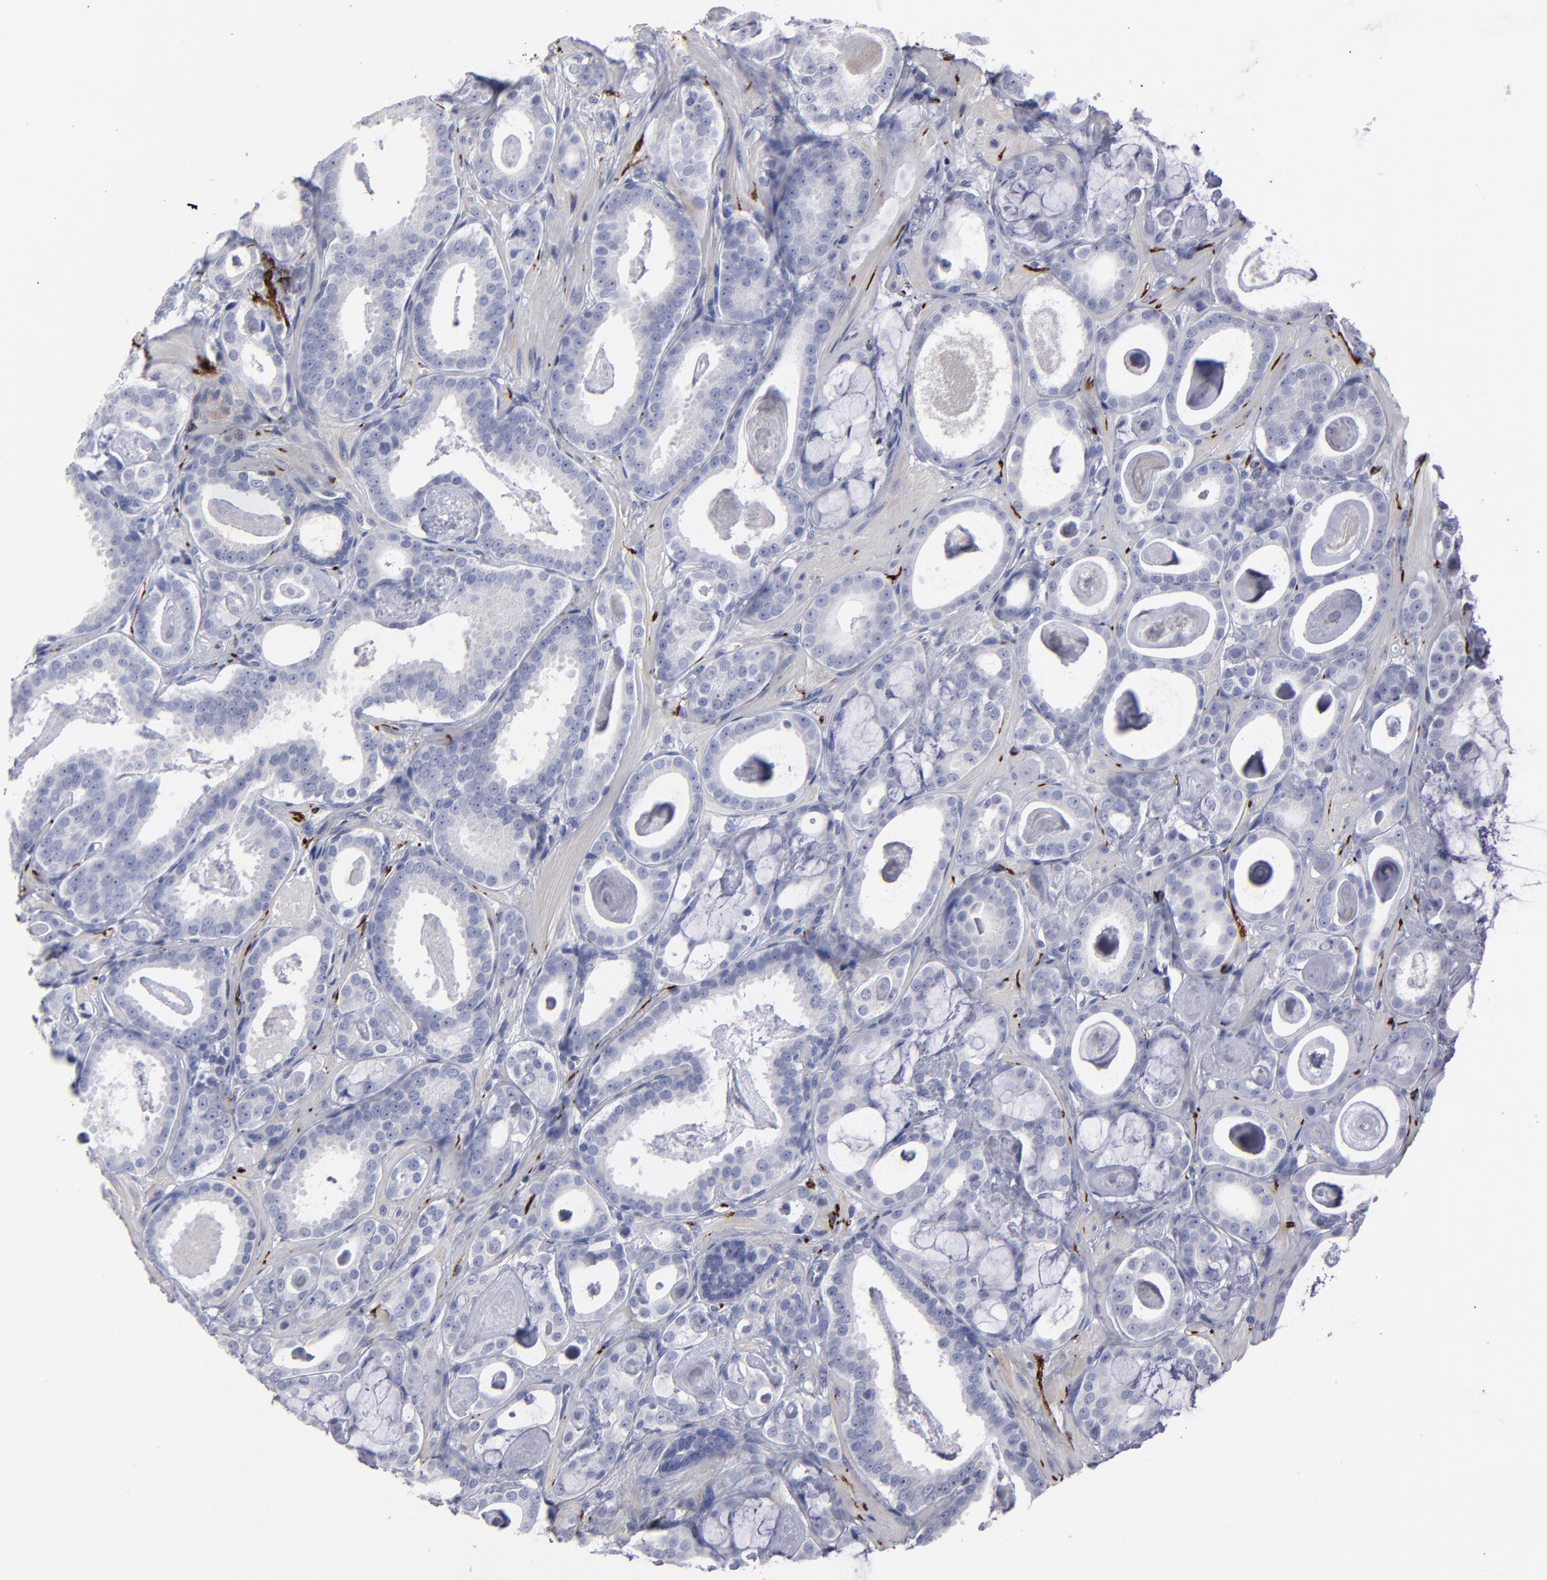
{"staining": {"intensity": "negative", "quantity": "none", "location": "none"}, "tissue": "prostate cancer", "cell_type": "Tumor cells", "image_type": "cancer", "snomed": [{"axis": "morphology", "description": "Adenocarcinoma, Low grade"}, {"axis": "topography", "description": "Prostate"}], "caption": "DAB immunohistochemical staining of prostate cancer (low-grade adenocarcinoma) demonstrates no significant staining in tumor cells. (Stains: DAB (3,3'-diaminobenzidine) immunohistochemistry (IHC) with hematoxylin counter stain, Microscopy: brightfield microscopy at high magnification).", "gene": "CADM3", "patient": {"sex": "male", "age": 57}}